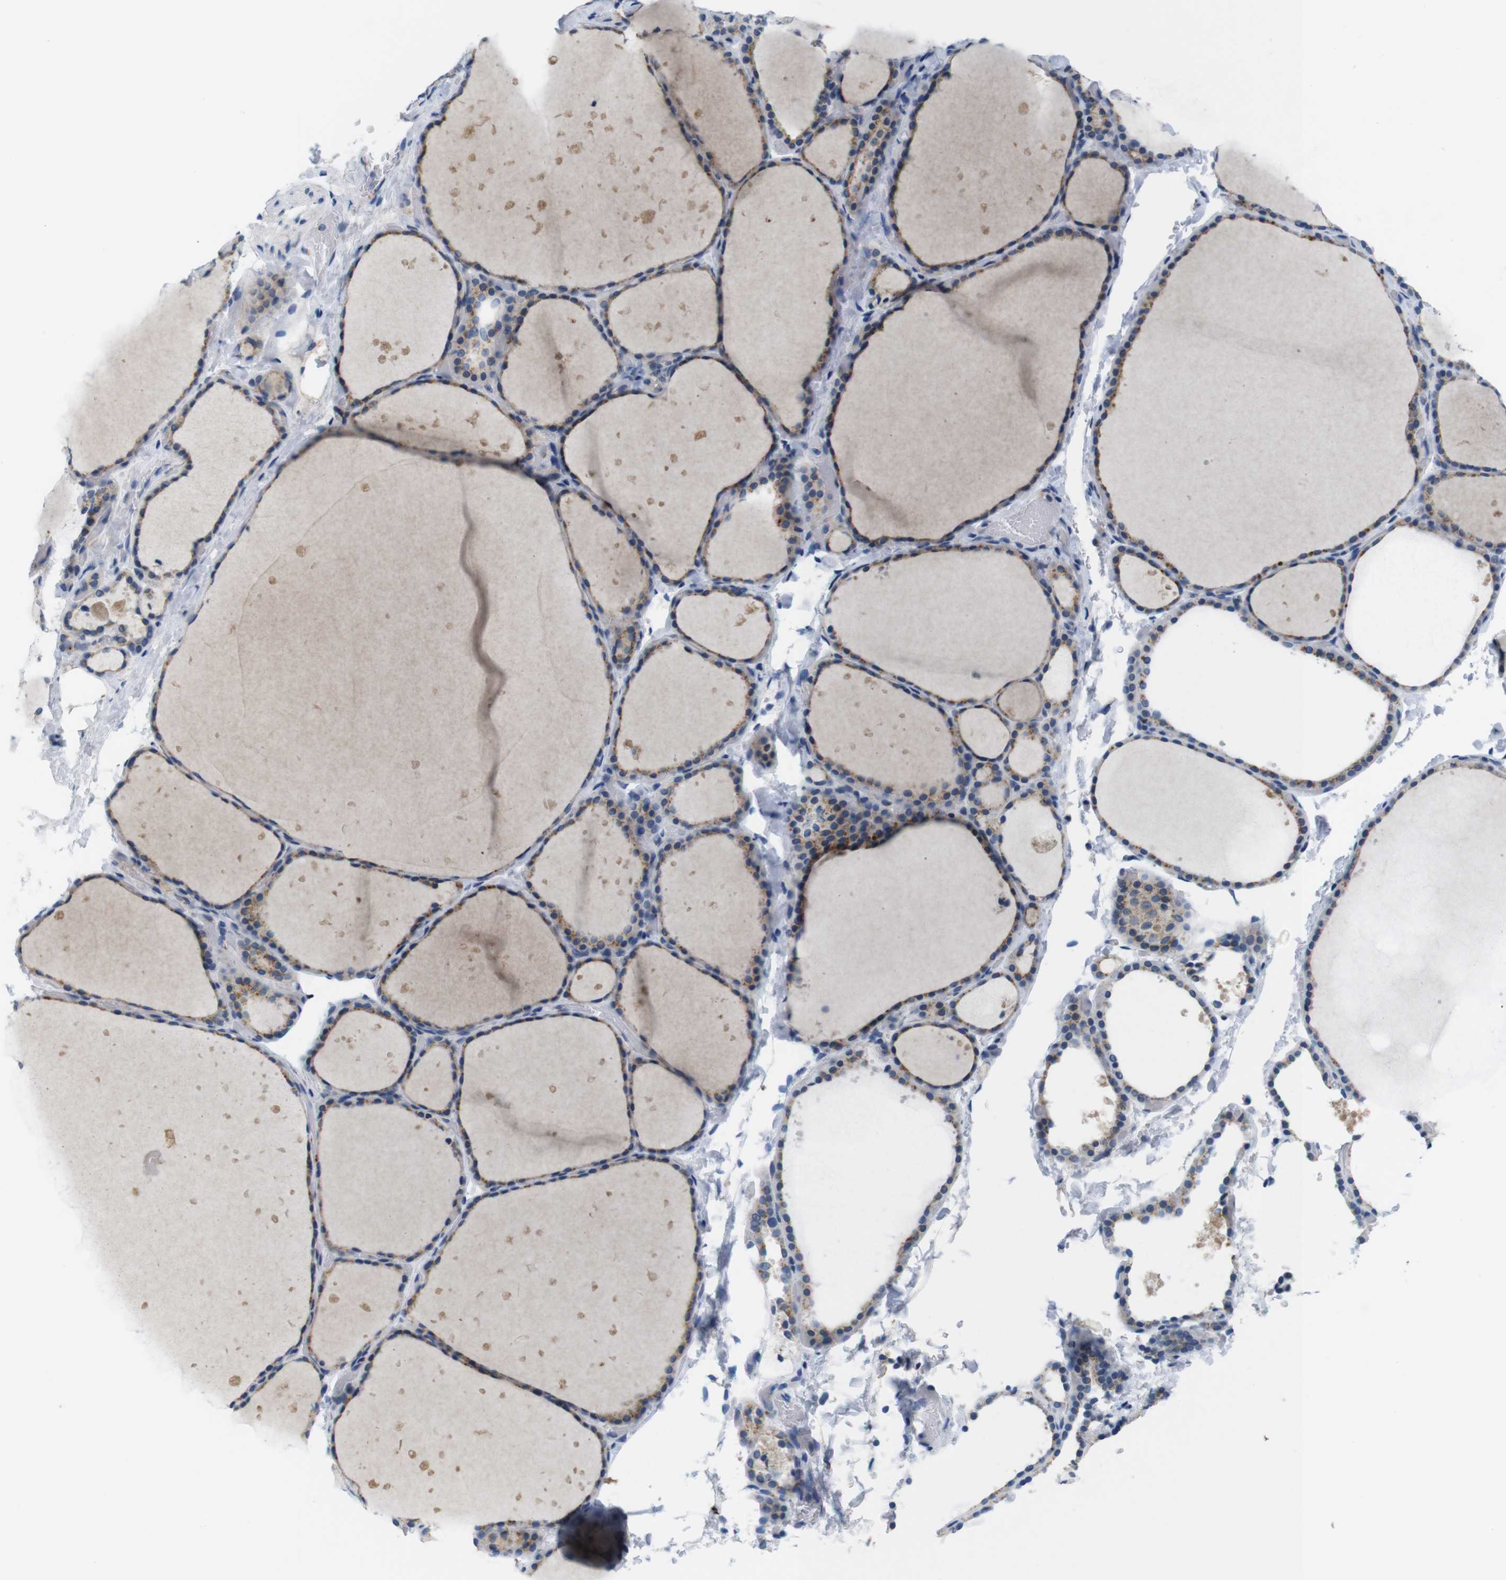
{"staining": {"intensity": "moderate", "quantity": ">75%", "location": "cytoplasmic/membranous"}, "tissue": "thyroid gland", "cell_type": "Glandular cells", "image_type": "normal", "snomed": [{"axis": "morphology", "description": "Normal tissue, NOS"}, {"axis": "topography", "description": "Thyroid gland"}], "caption": "DAB immunohistochemical staining of normal human thyroid gland displays moderate cytoplasmic/membranous protein expression in approximately >75% of glandular cells.", "gene": "GOLGA2", "patient": {"sex": "female", "age": 44}}